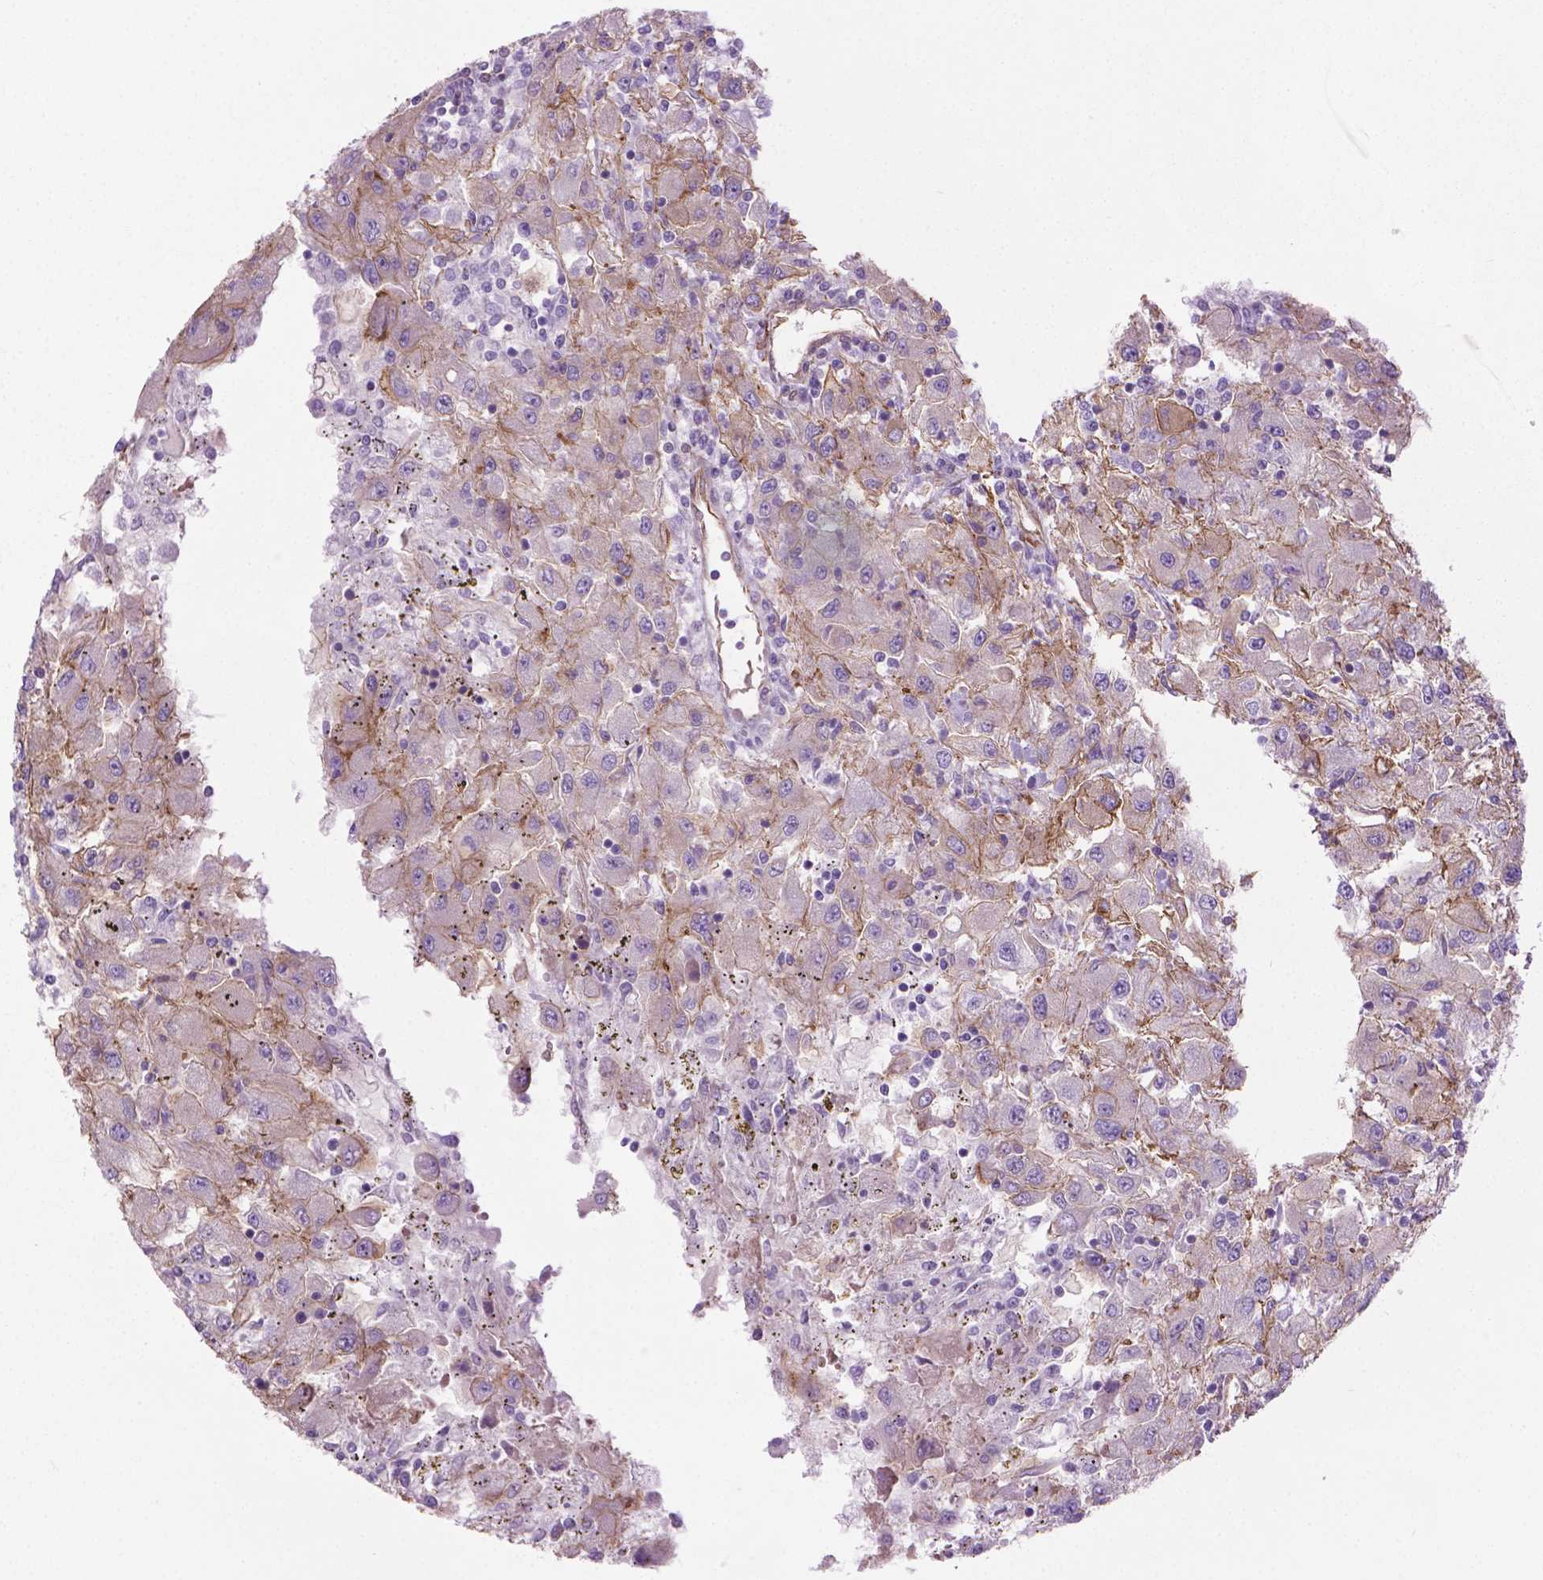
{"staining": {"intensity": "negative", "quantity": "none", "location": "none"}, "tissue": "renal cancer", "cell_type": "Tumor cells", "image_type": "cancer", "snomed": [{"axis": "morphology", "description": "Adenocarcinoma, NOS"}, {"axis": "topography", "description": "Kidney"}], "caption": "An immunohistochemistry micrograph of renal cancer is shown. There is no staining in tumor cells of renal cancer.", "gene": "TENT5A", "patient": {"sex": "female", "age": 67}}